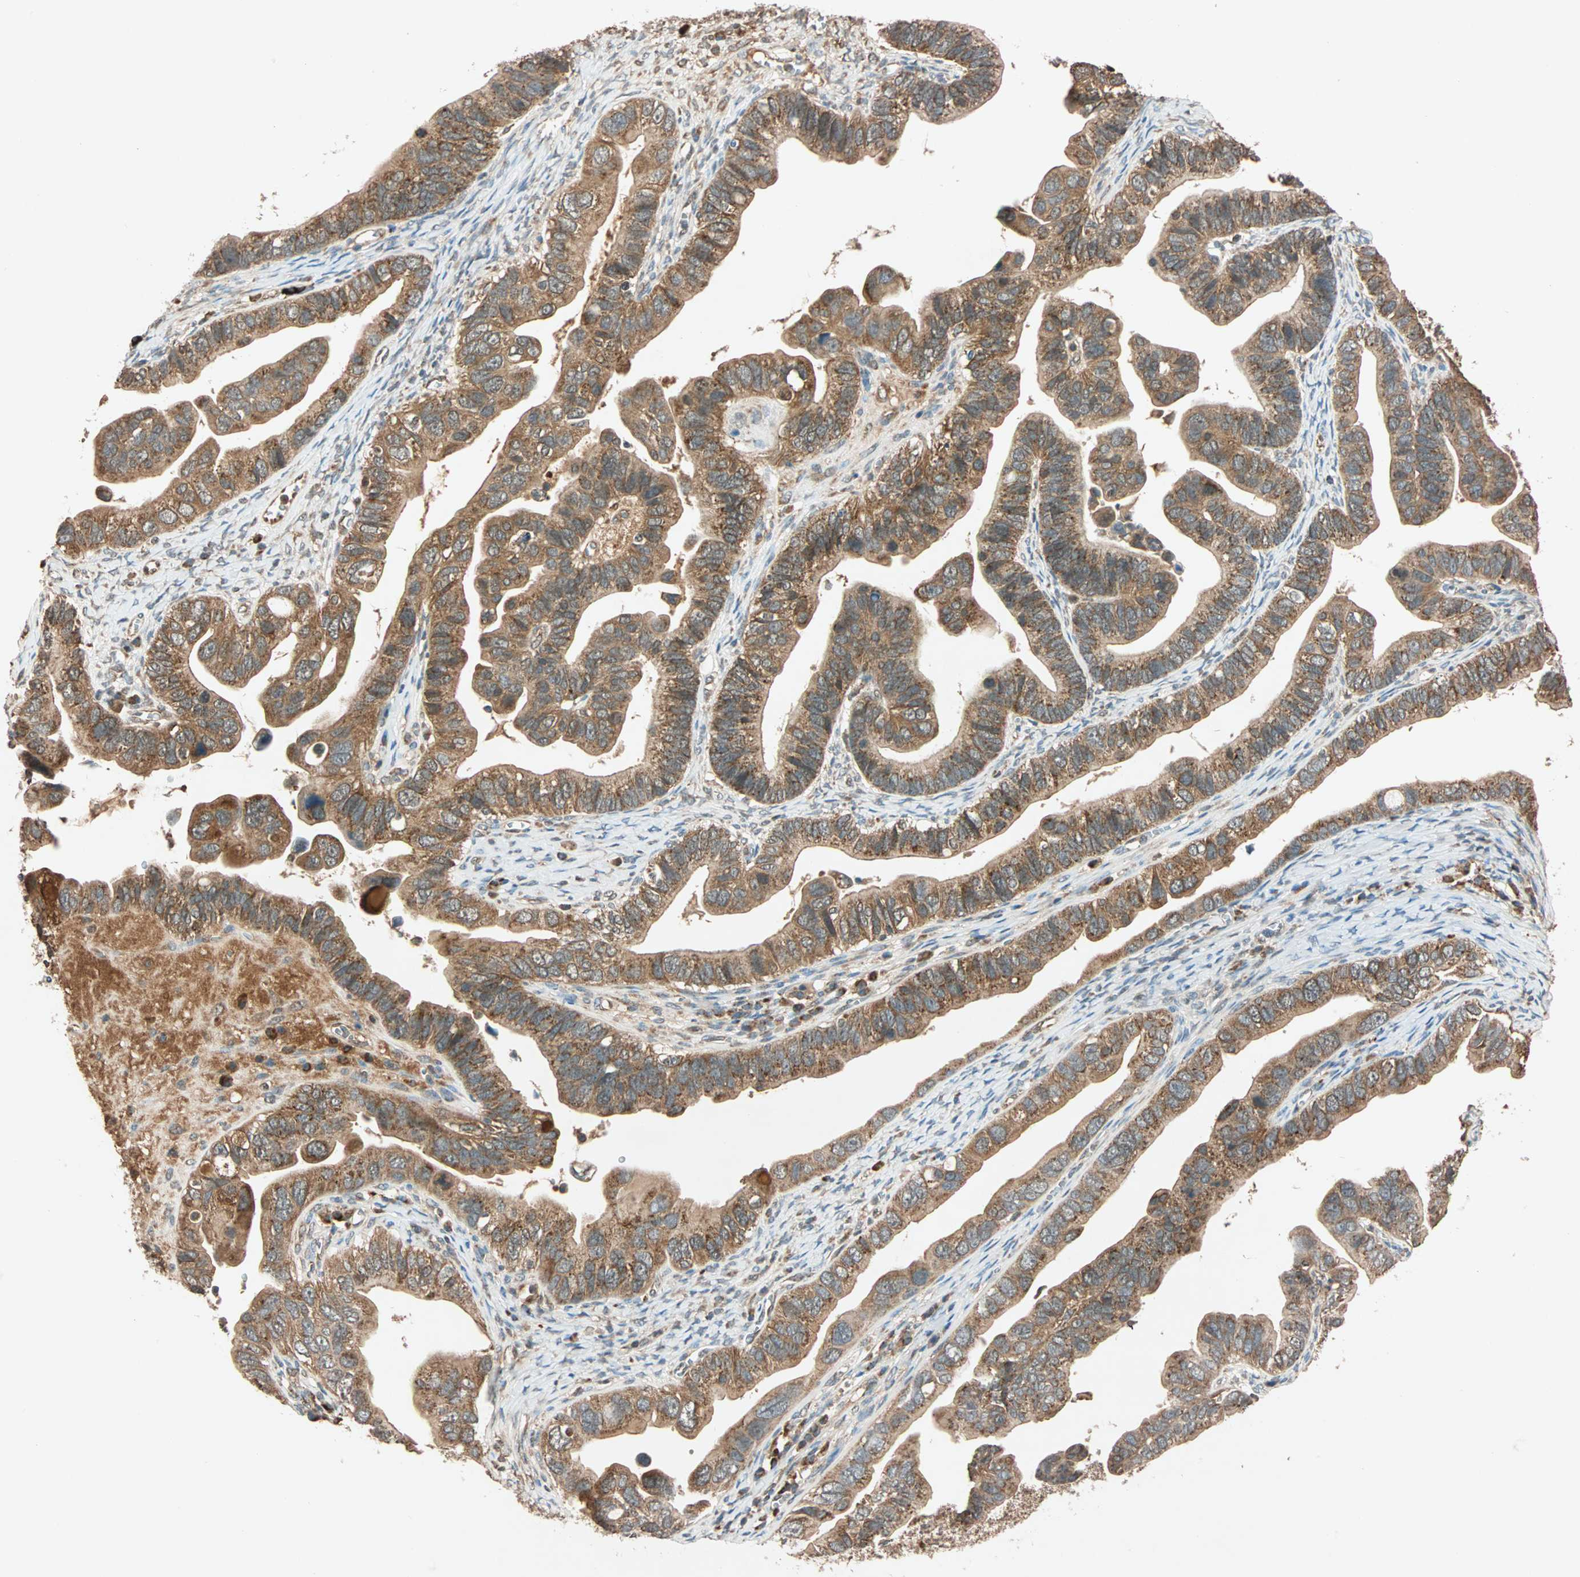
{"staining": {"intensity": "moderate", "quantity": ">75%", "location": "cytoplasmic/membranous"}, "tissue": "ovarian cancer", "cell_type": "Tumor cells", "image_type": "cancer", "snomed": [{"axis": "morphology", "description": "Cystadenocarcinoma, serous, NOS"}, {"axis": "topography", "description": "Ovary"}], "caption": "Ovarian cancer (serous cystadenocarcinoma) stained with a protein marker shows moderate staining in tumor cells.", "gene": "MAPK1", "patient": {"sex": "female", "age": 56}}